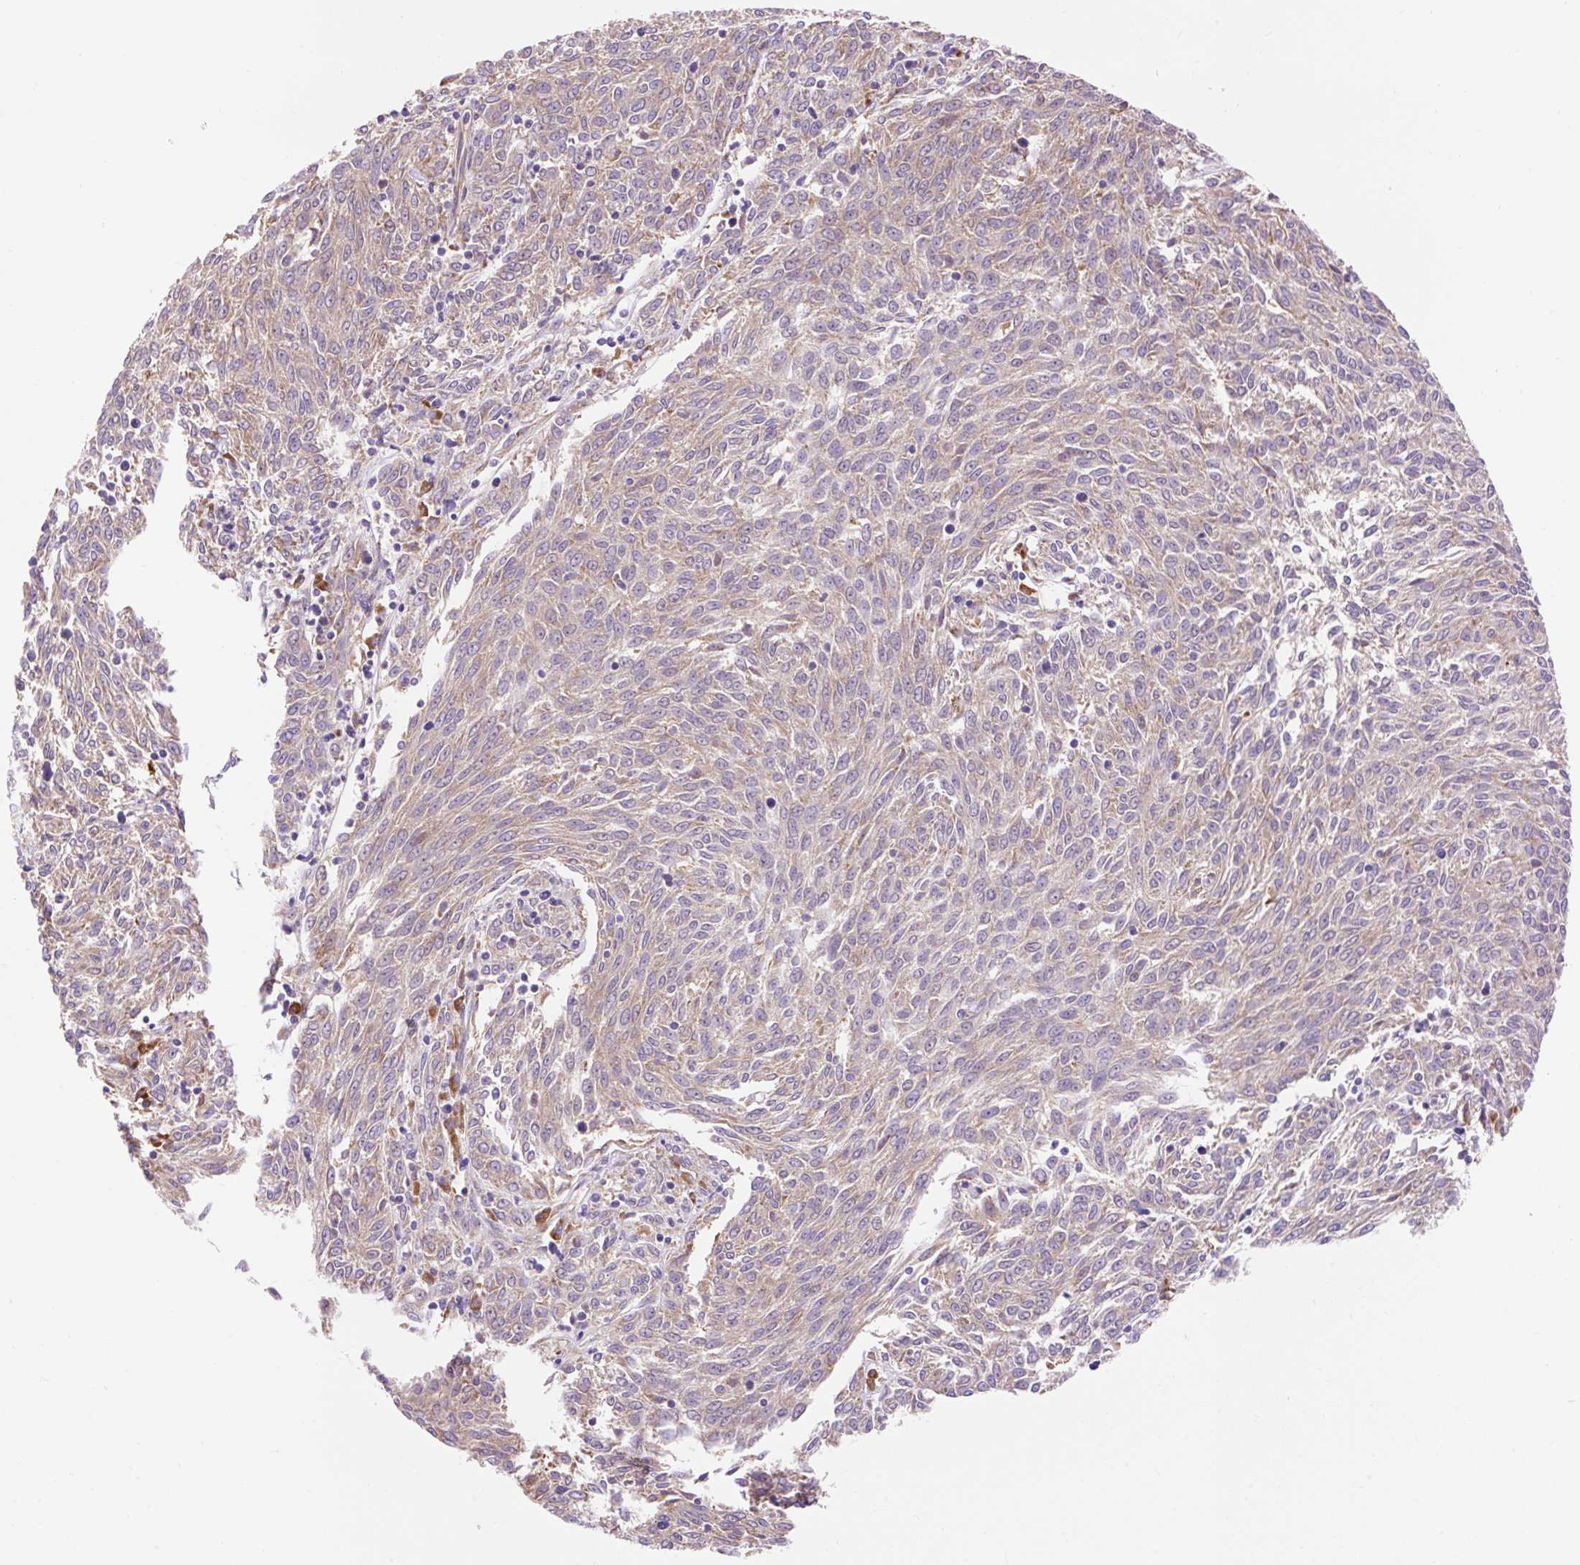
{"staining": {"intensity": "weak", "quantity": "25%-75%", "location": "cytoplasmic/membranous"}, "tissue": "melanoma", "cell_type": "Tumor cells", "image_type": "cancer", "snomed": [{"axis": "morphology", "description": "Malignant melanoma, NOS"}, {"axis": "topography", "description": "Skin"}], "caption": "Protein analysis of malignant melanoma tissue shows weak cytoplasmic/membranous staining in about 25%-75% of tumor cells.", "gene": "GPR45", "patient": {"sex": "female", "age": 72}}